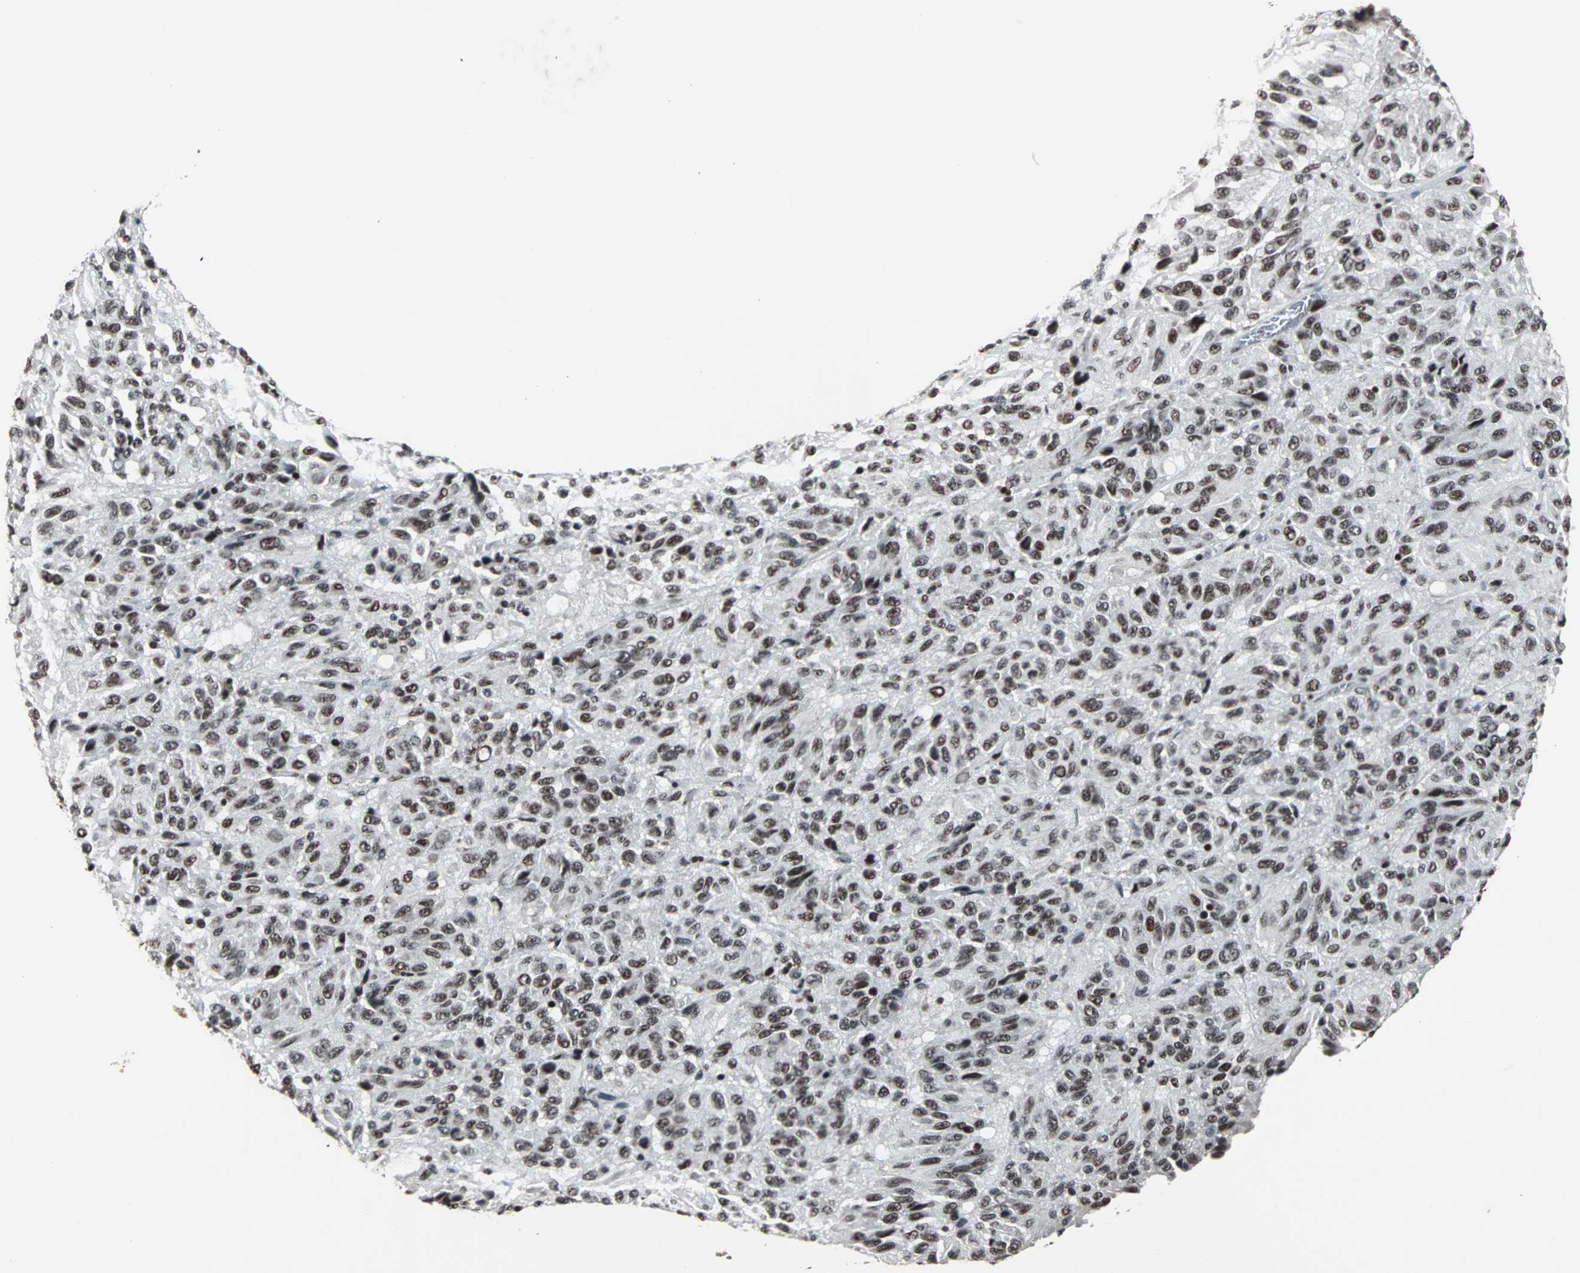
{"staining": {"intensity": "moderate", "quantity": ">75%", "location": "nuclear"}, "tissue": "melanoma", "cell_type": "Tumor cells", "image_type": "cancer", "snomed": [{"axis": "morphology", "description": "Malignant melanoma, Metastatic site"}, {"axis": "topography", "description": "Lung"}], "caption": "Moderate nuclear protein expression is identified in approximately >75% of tumor cells in malignant melanoma (metastatic site).", "gene": "PNKP", "patient": {"sex": "male", "age": 64}}